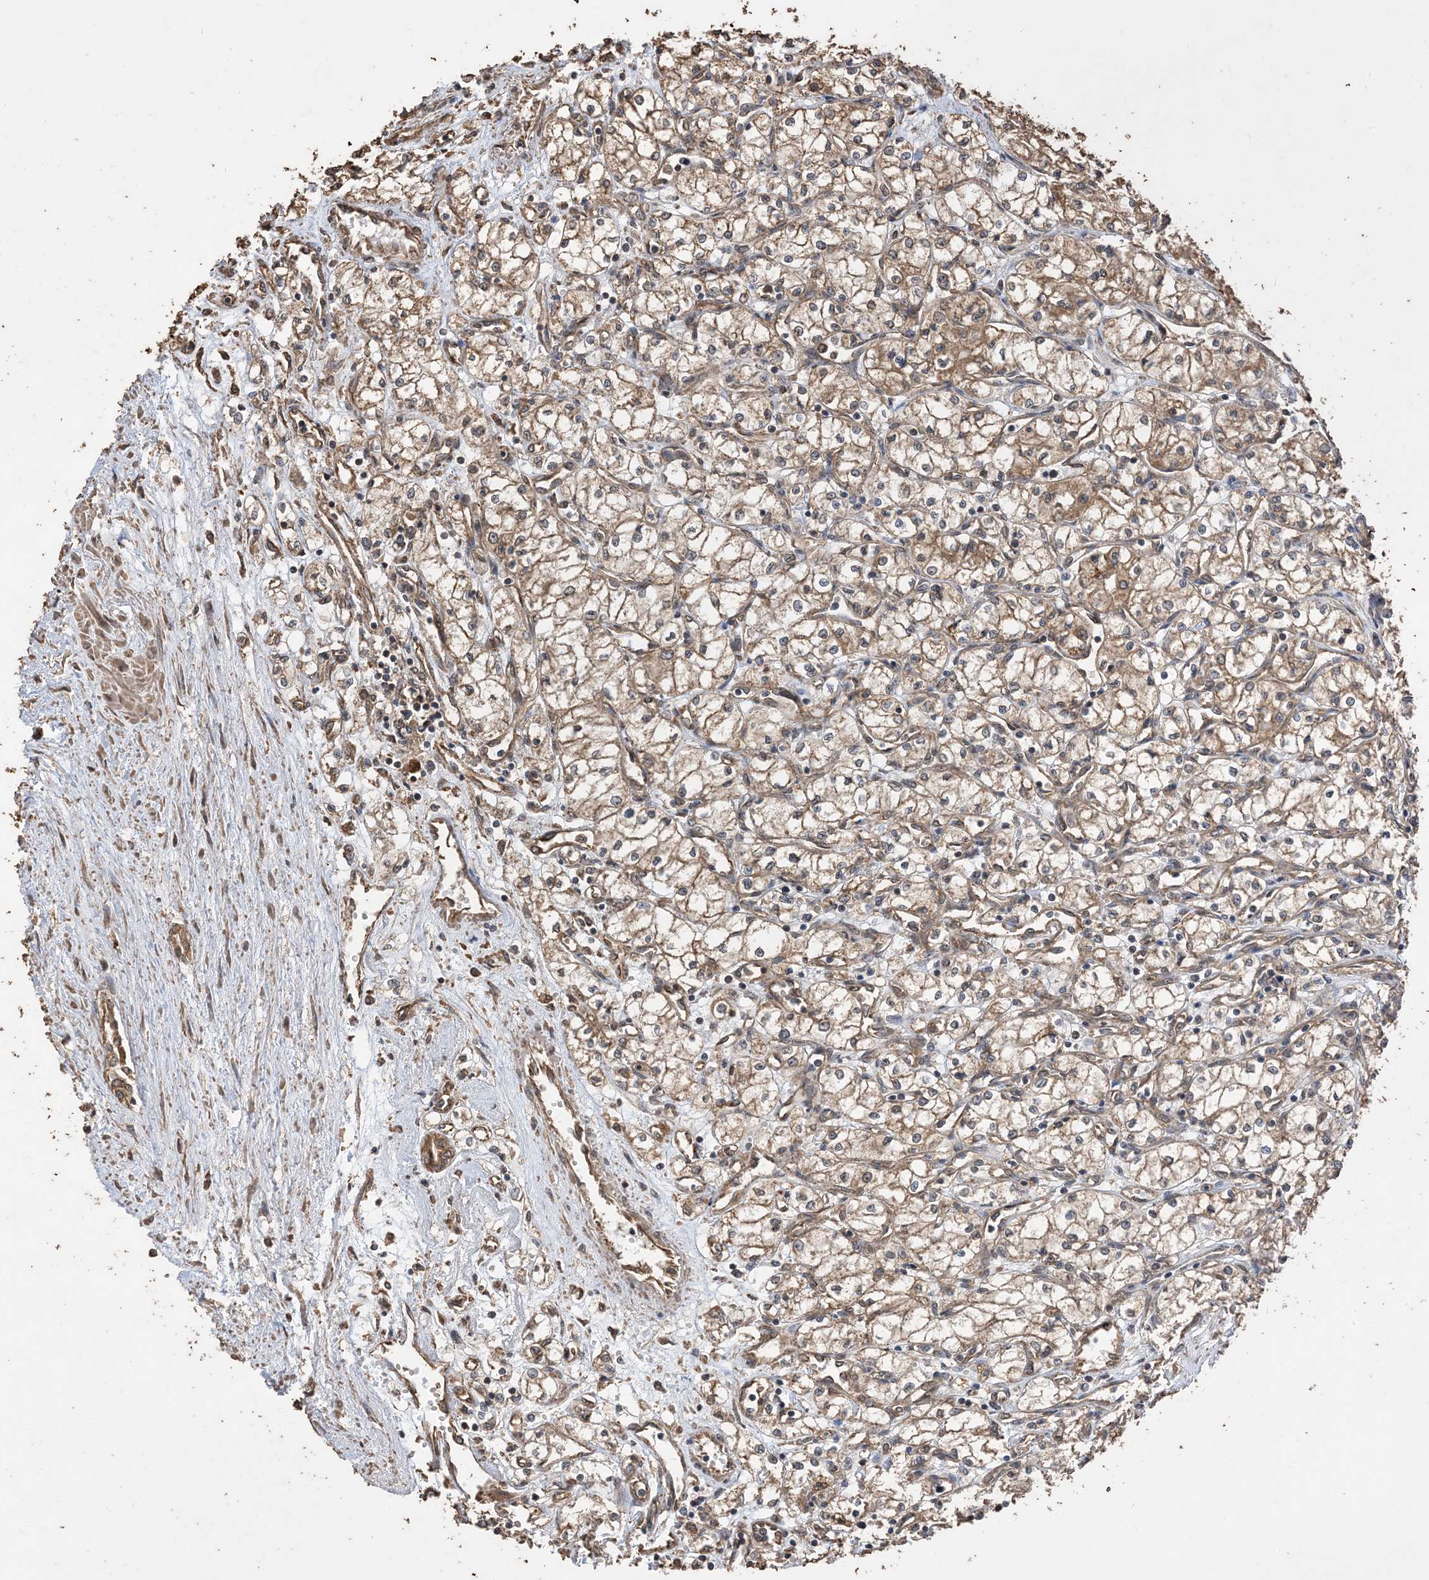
{"staining": {"intensity": "moderate", "quantity": ">75%", "location": "cytoplasmic/membranous"}, "tissue": "renal cancer", "cell_type": "Tumor cells", "image_type": "cancer", "snomed": [{"axis": "morphology", "description": "Adenocarcinoma, NOS"}, {"axis": "topography", "description": "Kidney"}], "caption": "This is an image of IHC staining of renal cancer, which shows moderate expression in the cytoplasmic/membranous of tumor cells.", "gene": "ZKSCAN5", "patient": {"sex": "male", "age": 59}}